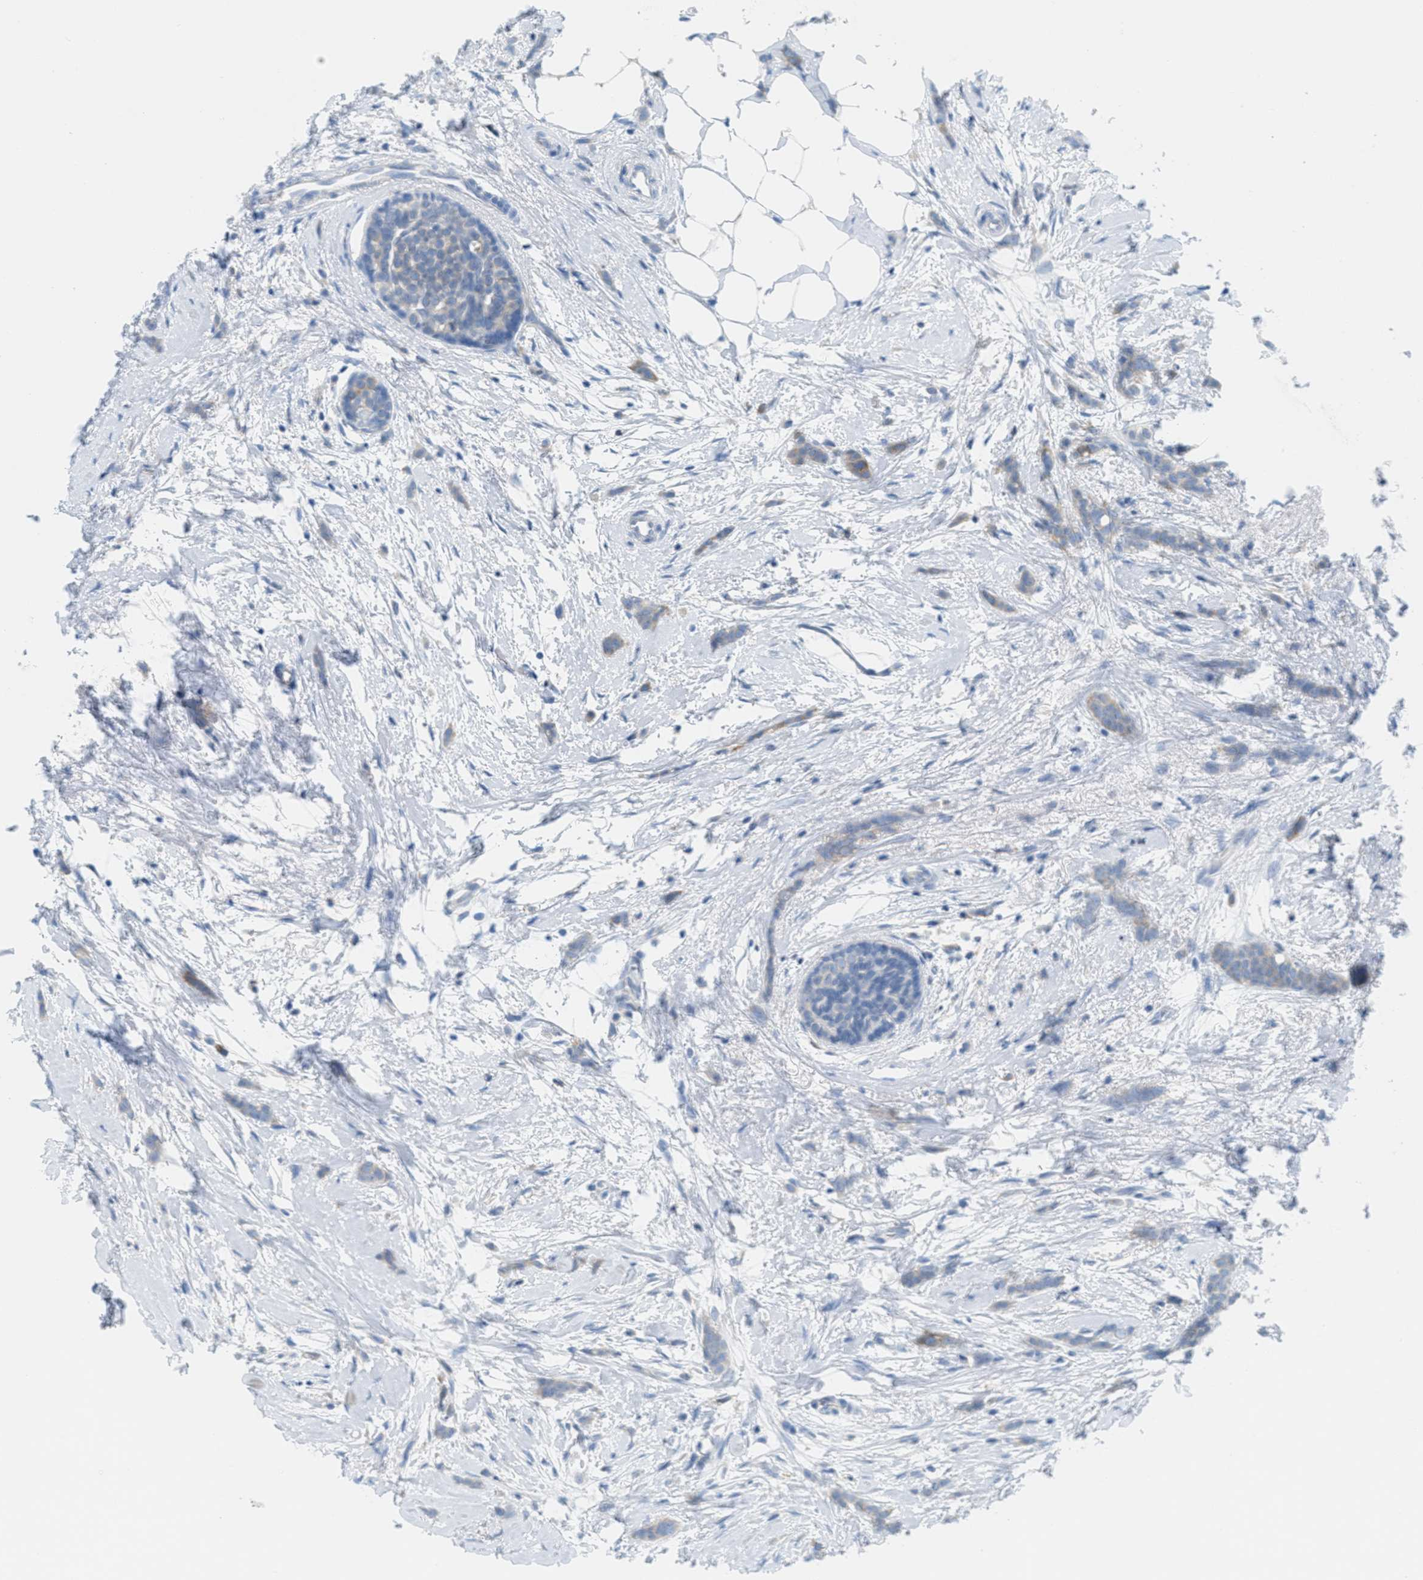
{"staining": {"intensity": "weak", "quantity": "<25%", "location": "cytoplasmic/membranous"}, "tissue": "breast cancer", "cell_type": "Tumor cells", "image_type": "cancer", "snomed": [{"axis": "morphology", "description": "Lobular carcinoma, in situ"}, {"axis": "morphology", "description": "Lobular carcinoma"}, {"axis": "topography", "description": "Breast"}], "caption": "Breast lobular carcinoma was stained to show a protein in brown. There is no significant staining in tumor cells.", "gene": "TEX264", "patient": {"sex": "female", "age": 41}}